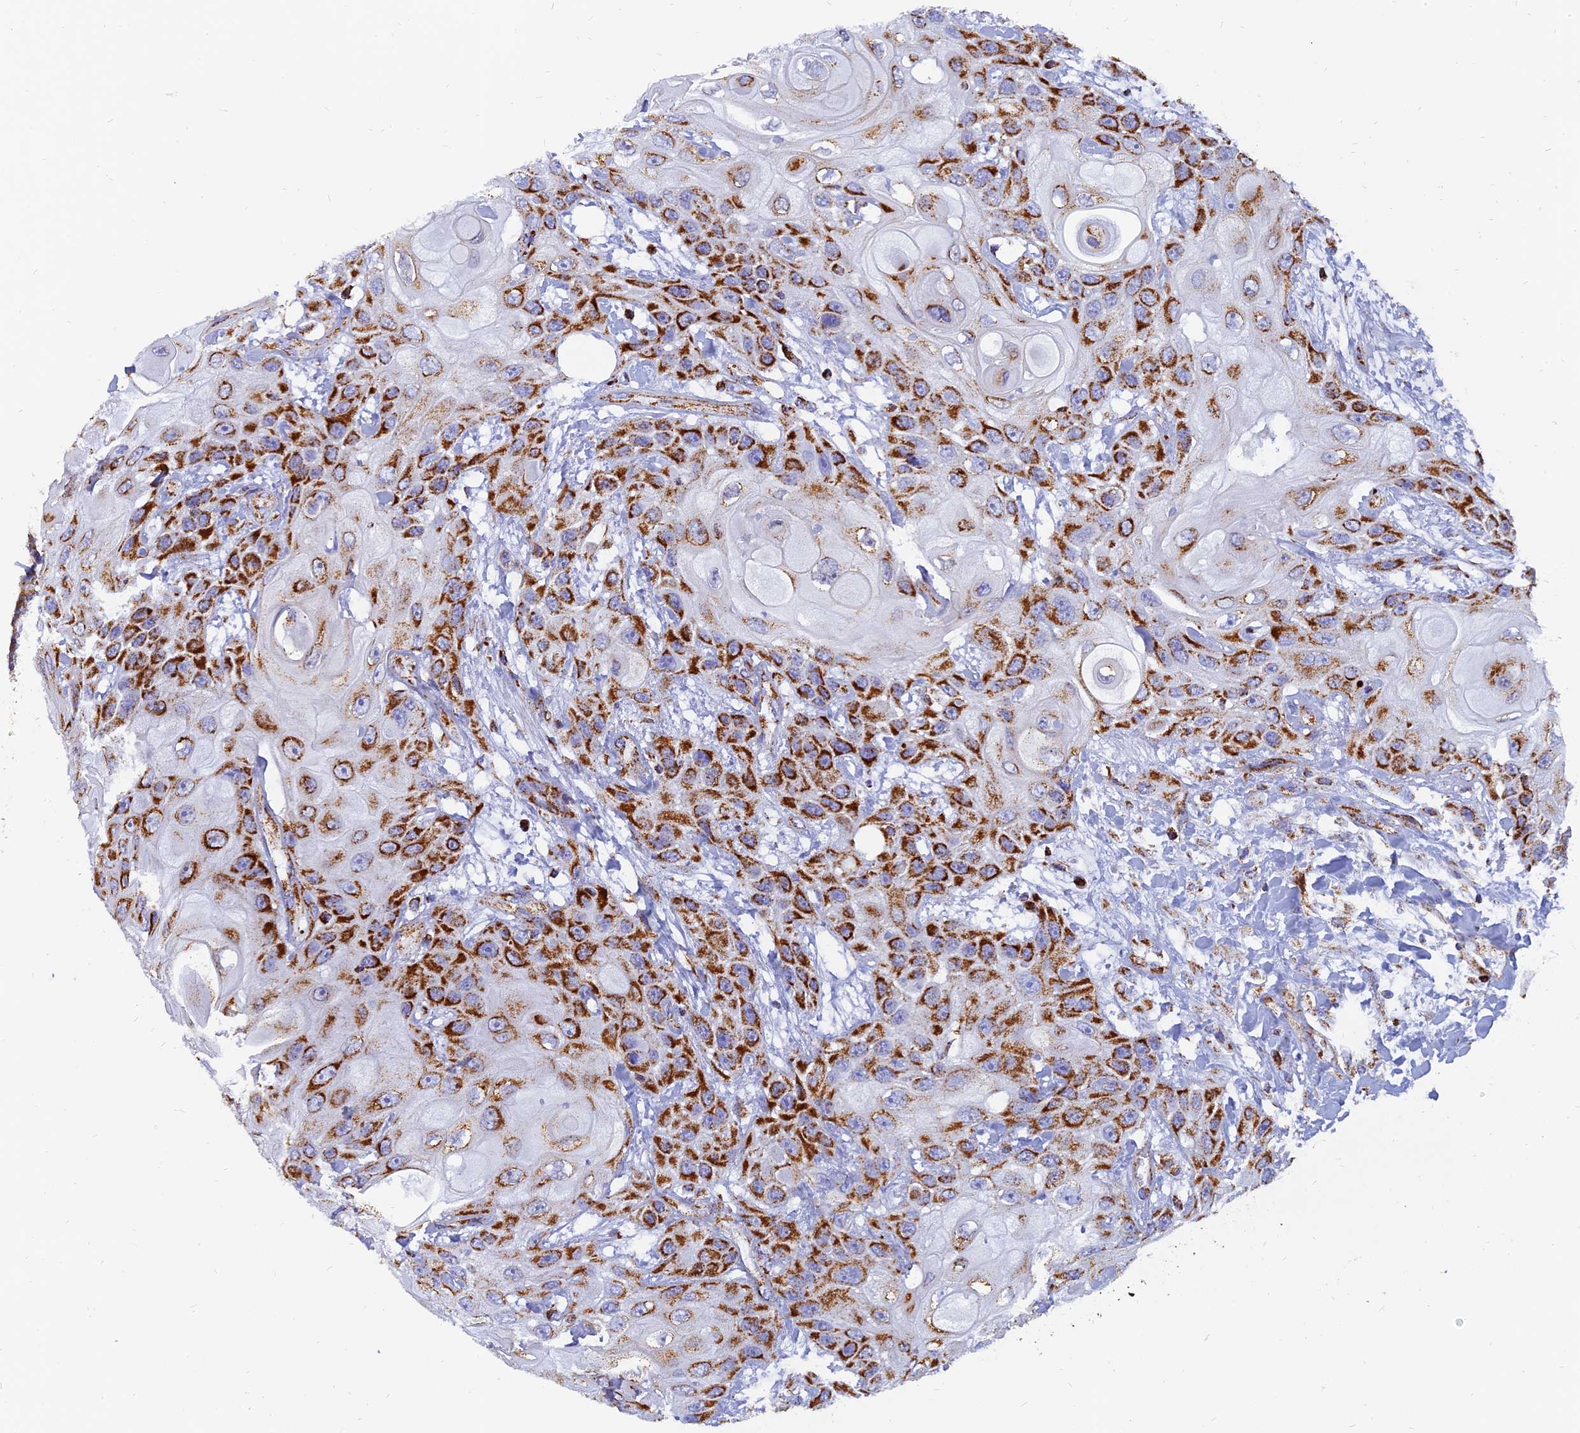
{"staining": {"intensity": "strong", "quantity": ">75%", "location": "cytoplasmic/membranous"}, "tissue": "head and neck cancer", "cell_type": "Tumor cells", "image_type": "cancer", "snomed": [{"axis": "morphology", "description": "Squamous cell carcinoma, NOS"}, {"axis": "topography", "description": "Head-Neck"}], "caption": "Tumor cells demonstrate strong cytoplasmic/membranous positivity in about >75% of cells in squamous cell carcinoma (head and neck).", "gene": "NDUFB6", "patient": {"sex": "female", "age": 43}}